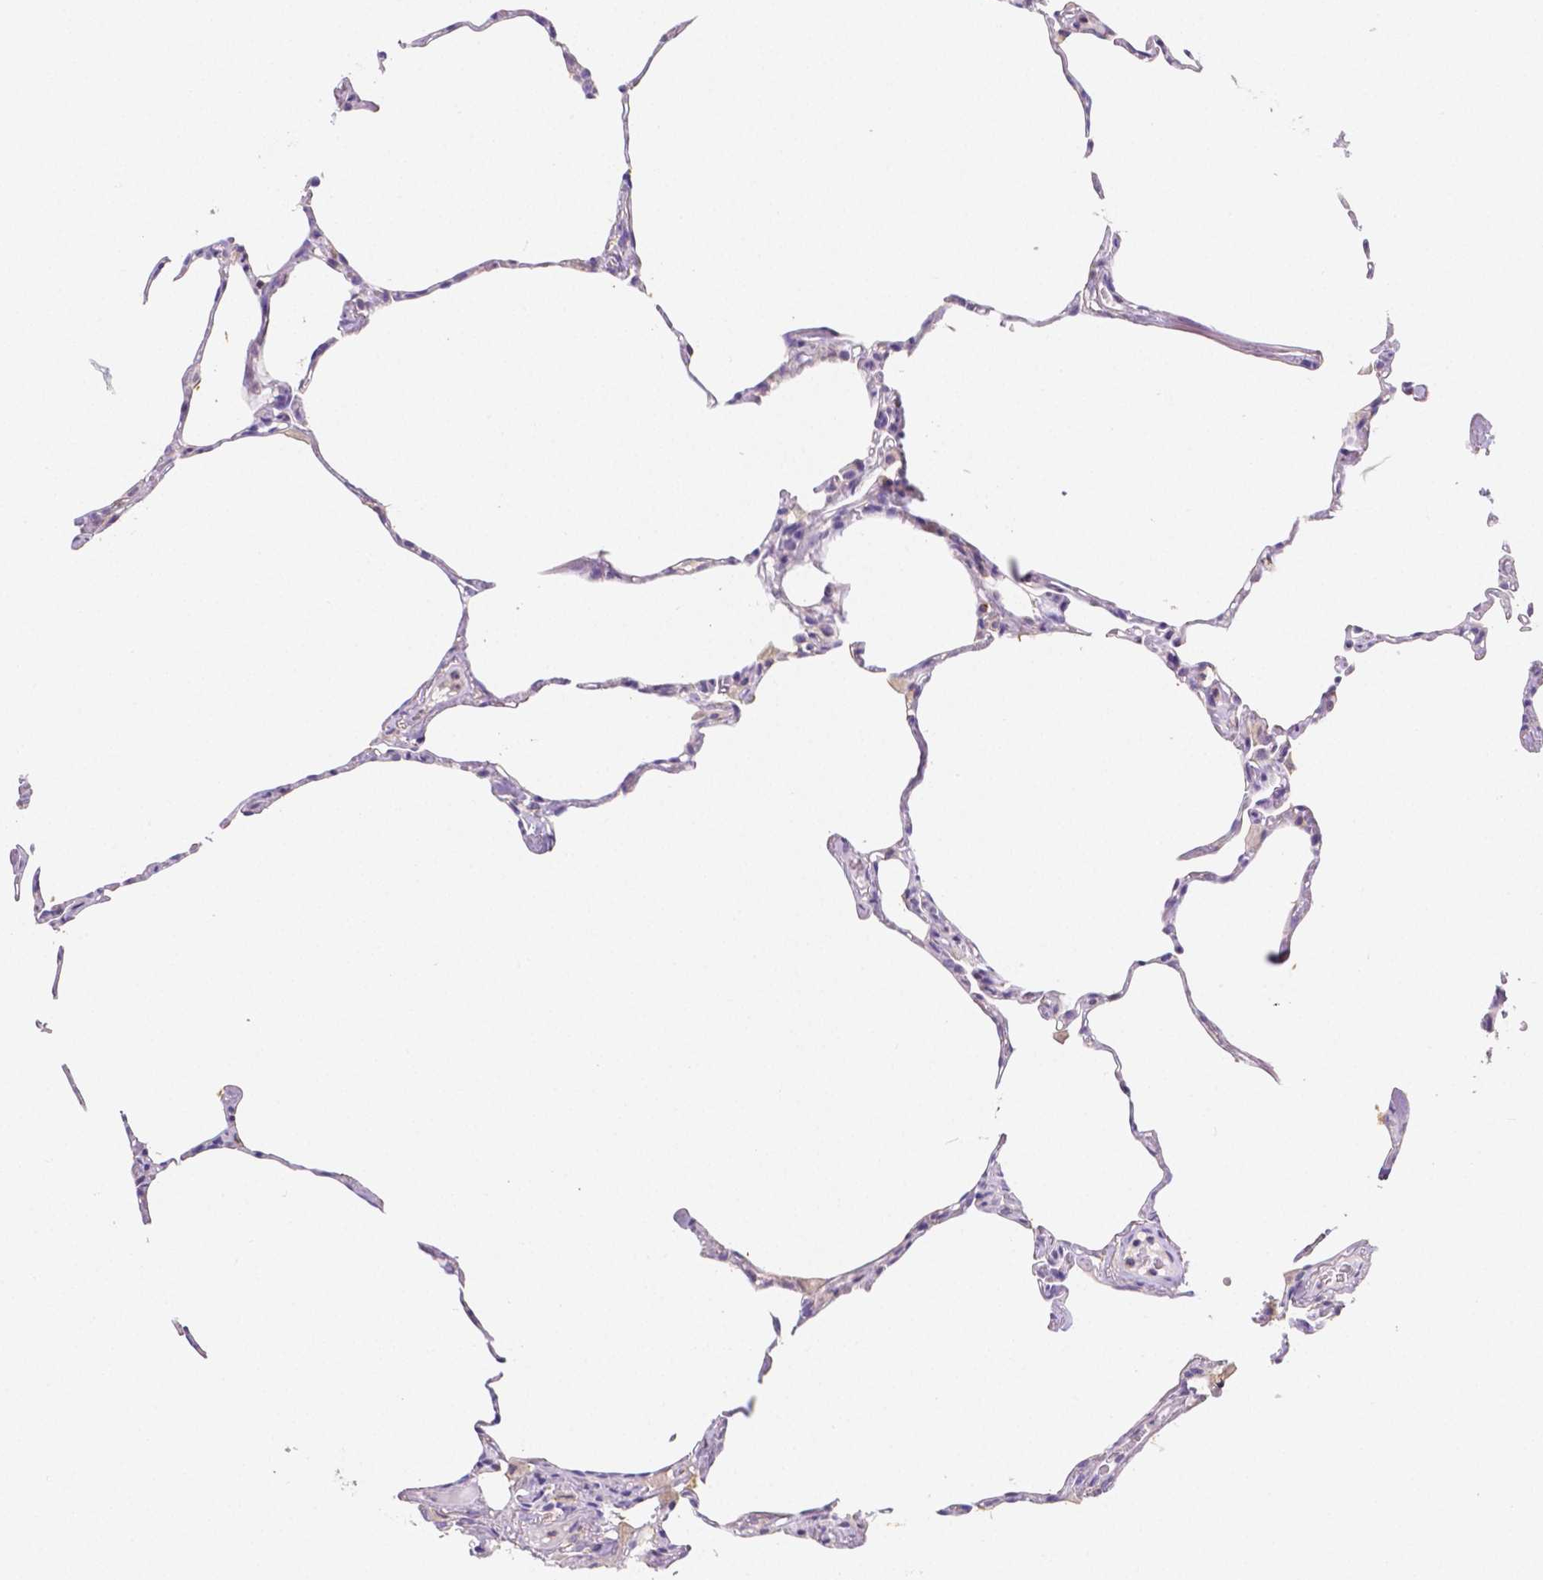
{"staining": {"intensity": "negative", "quantity": "none", "location": "none"}, "tissue": "lung", "cell_type": "Alveolar cells", "image_type": "normal", "snomed": [{"axis": "morphology", "description": "Normal tissue, NOS"}, {"axis": "topography", "description": "Lung"}], "caption": "Lung was stained to show a protein in brown. There is no significant expression in alveolar cells. The staining is performed using DAB (3,3'-diaminobenzidine) brown chromogen with nuclei counter-stained in using hematoxylin.", "gene": "GABRD", "patient": {"sex": "male", "age": 65}}